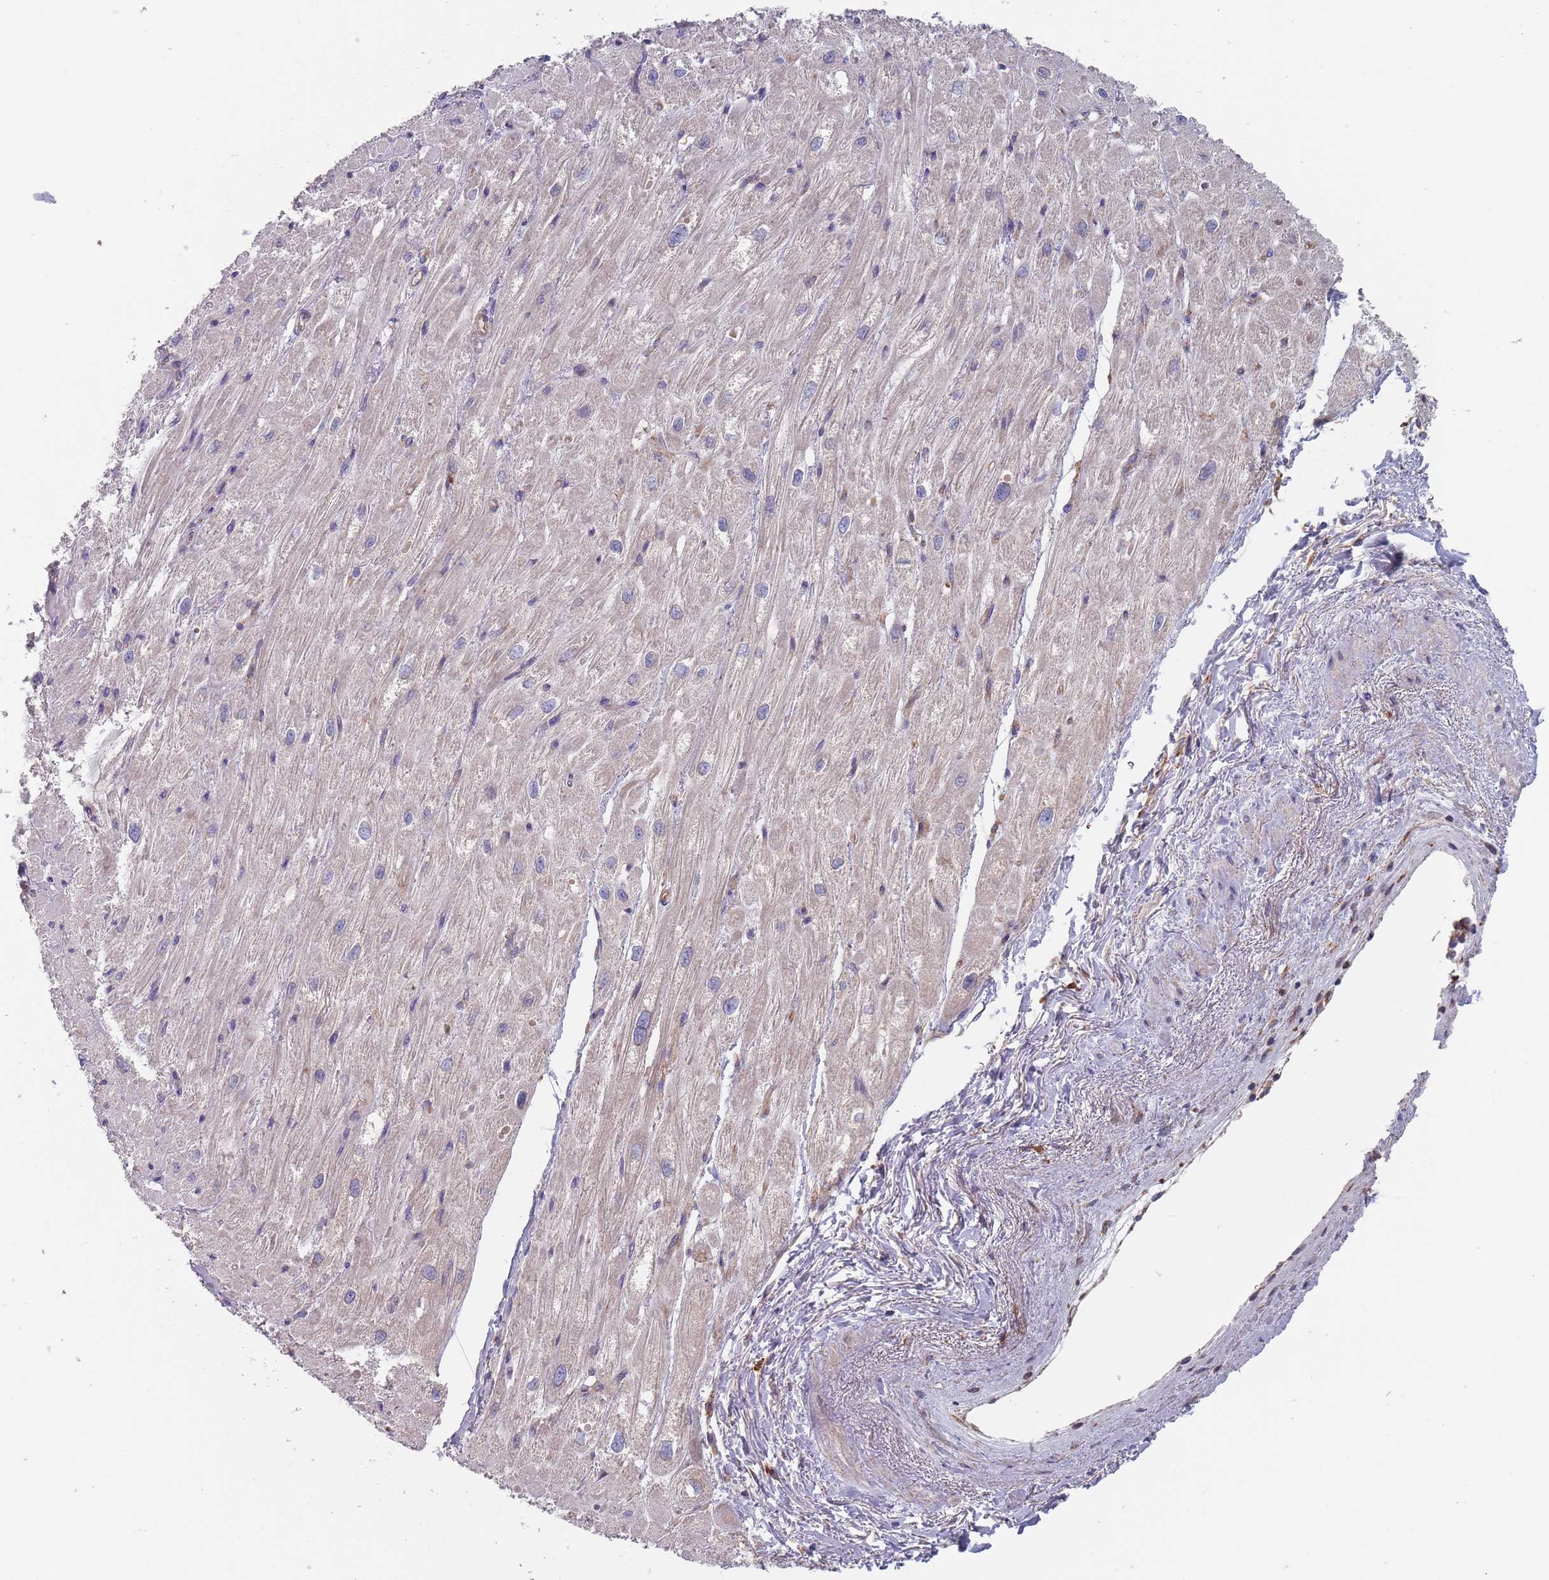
{"staining": {"intensity": "negative", "quantity": "none", "location": "none"}, "tissue": "heart muscle", "cell_type": "Cardiomyocytes", "image_type": "normal", "snomed": [{"axis": "morphology", "description": "Normal tissue, NOS"}, {"axis": "topography", "description": "Heart"}], "caption": "Immunohistochemistry (IHC) photomicrograph of normal heart muscle: human heart muscle stained with DAB (3,3'-diaminobenzidine) exhibits no significant protein positivity in cardiomyocytes. (Brightfield microscopy of DAB immunohistochemistry at high magnification).", "gene": "APPL2", "patient": {"sex": "male", "age": 65}}